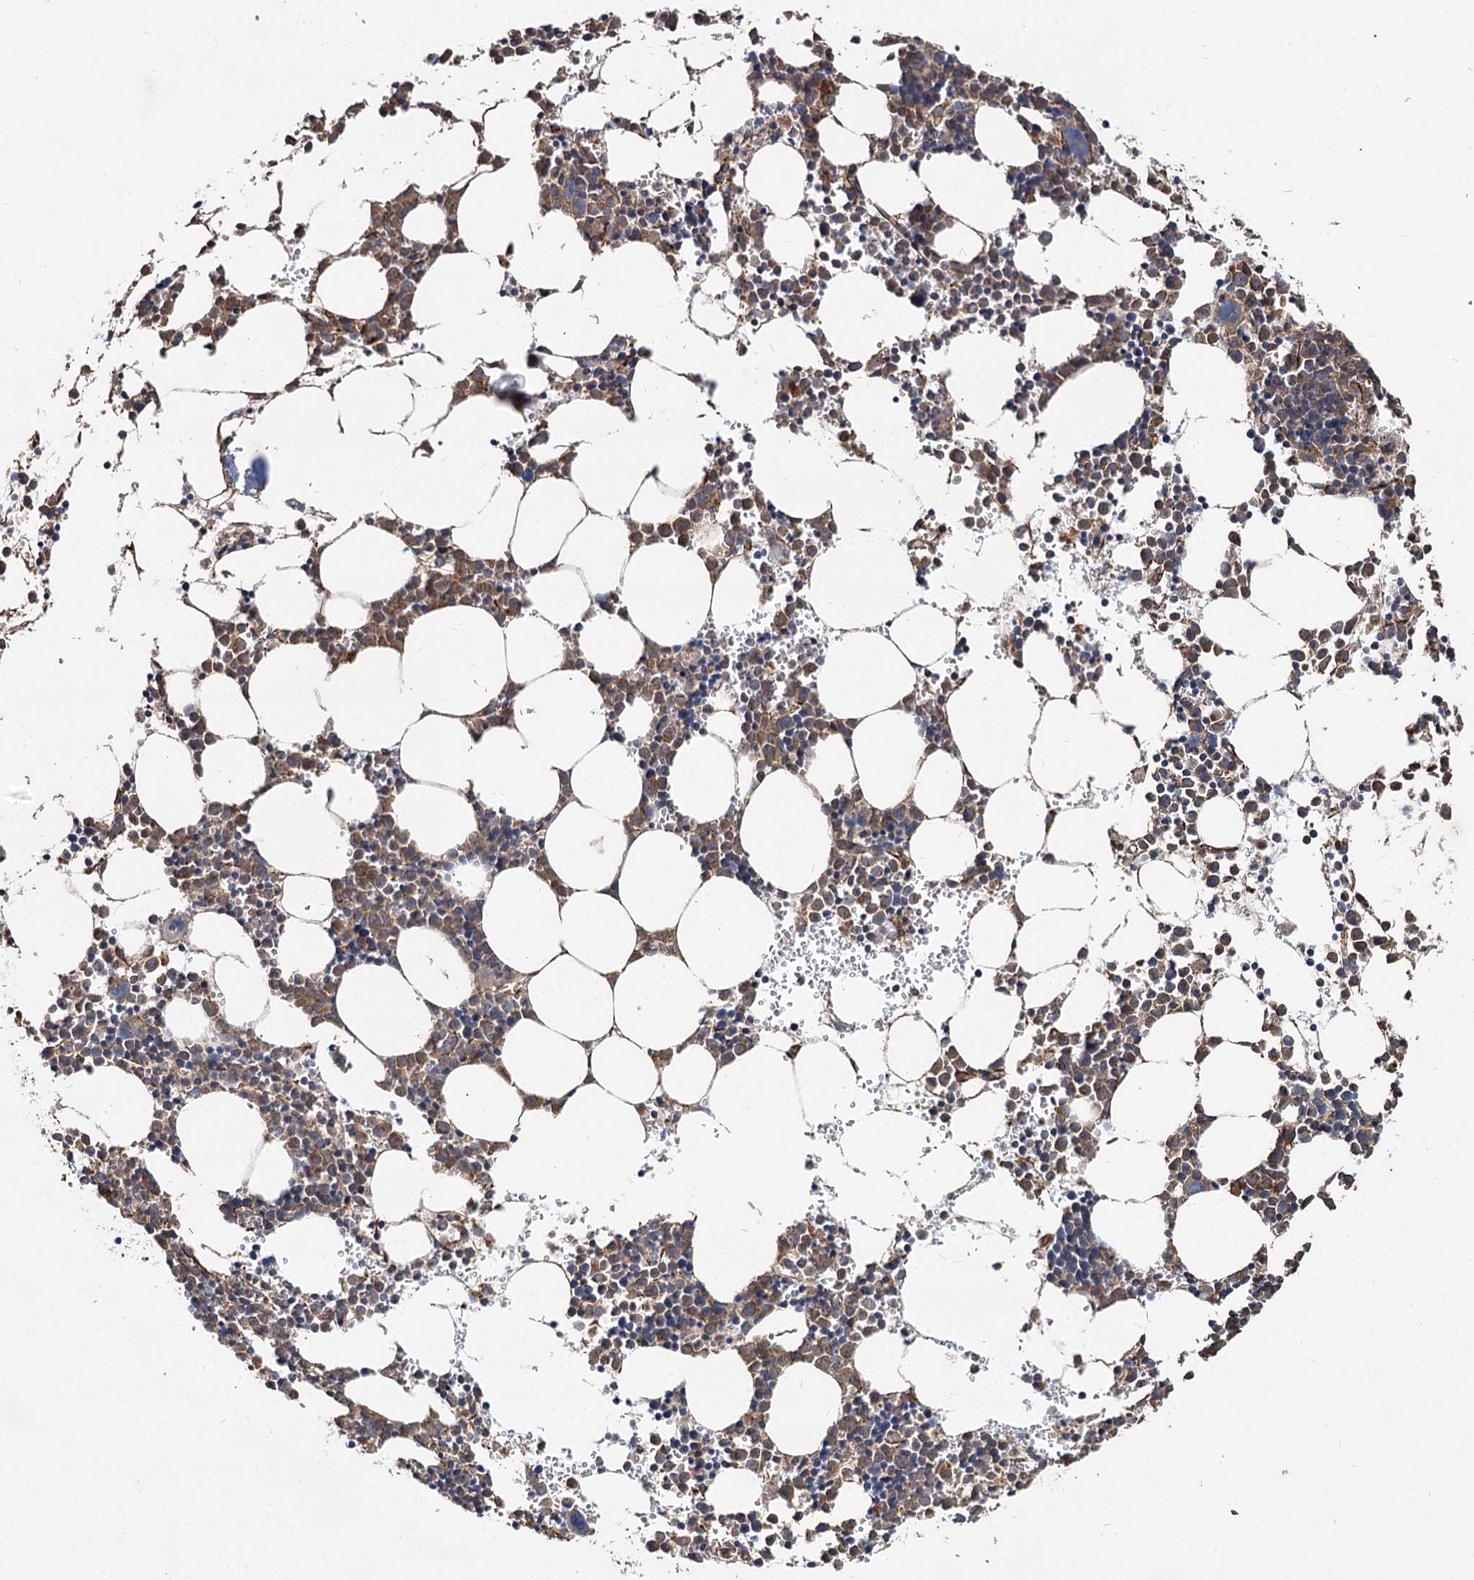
{"staining": {"intensity": "moderate", "quantity": "25%-75%", "location": "cytoplasmic/membranous"}, "tissue": "bone marrow", "cell_type": "Hematopoietic cells", "image_type": "normal", "snomed": [{"axis": "morphology", "description": "Normal tissue, NOS"}, {"axis": "topography", "description": "Bone marrow"}], "caption": "Approximately 25%-75% of hematopoietic cells in normal human bone marrow demonstrate moderate cytoplasmic/membranous protein expression as visualized by brown immunohistochemical staining.", "gene": "SPART", "patient": {"sex": "female", "age": 89}}